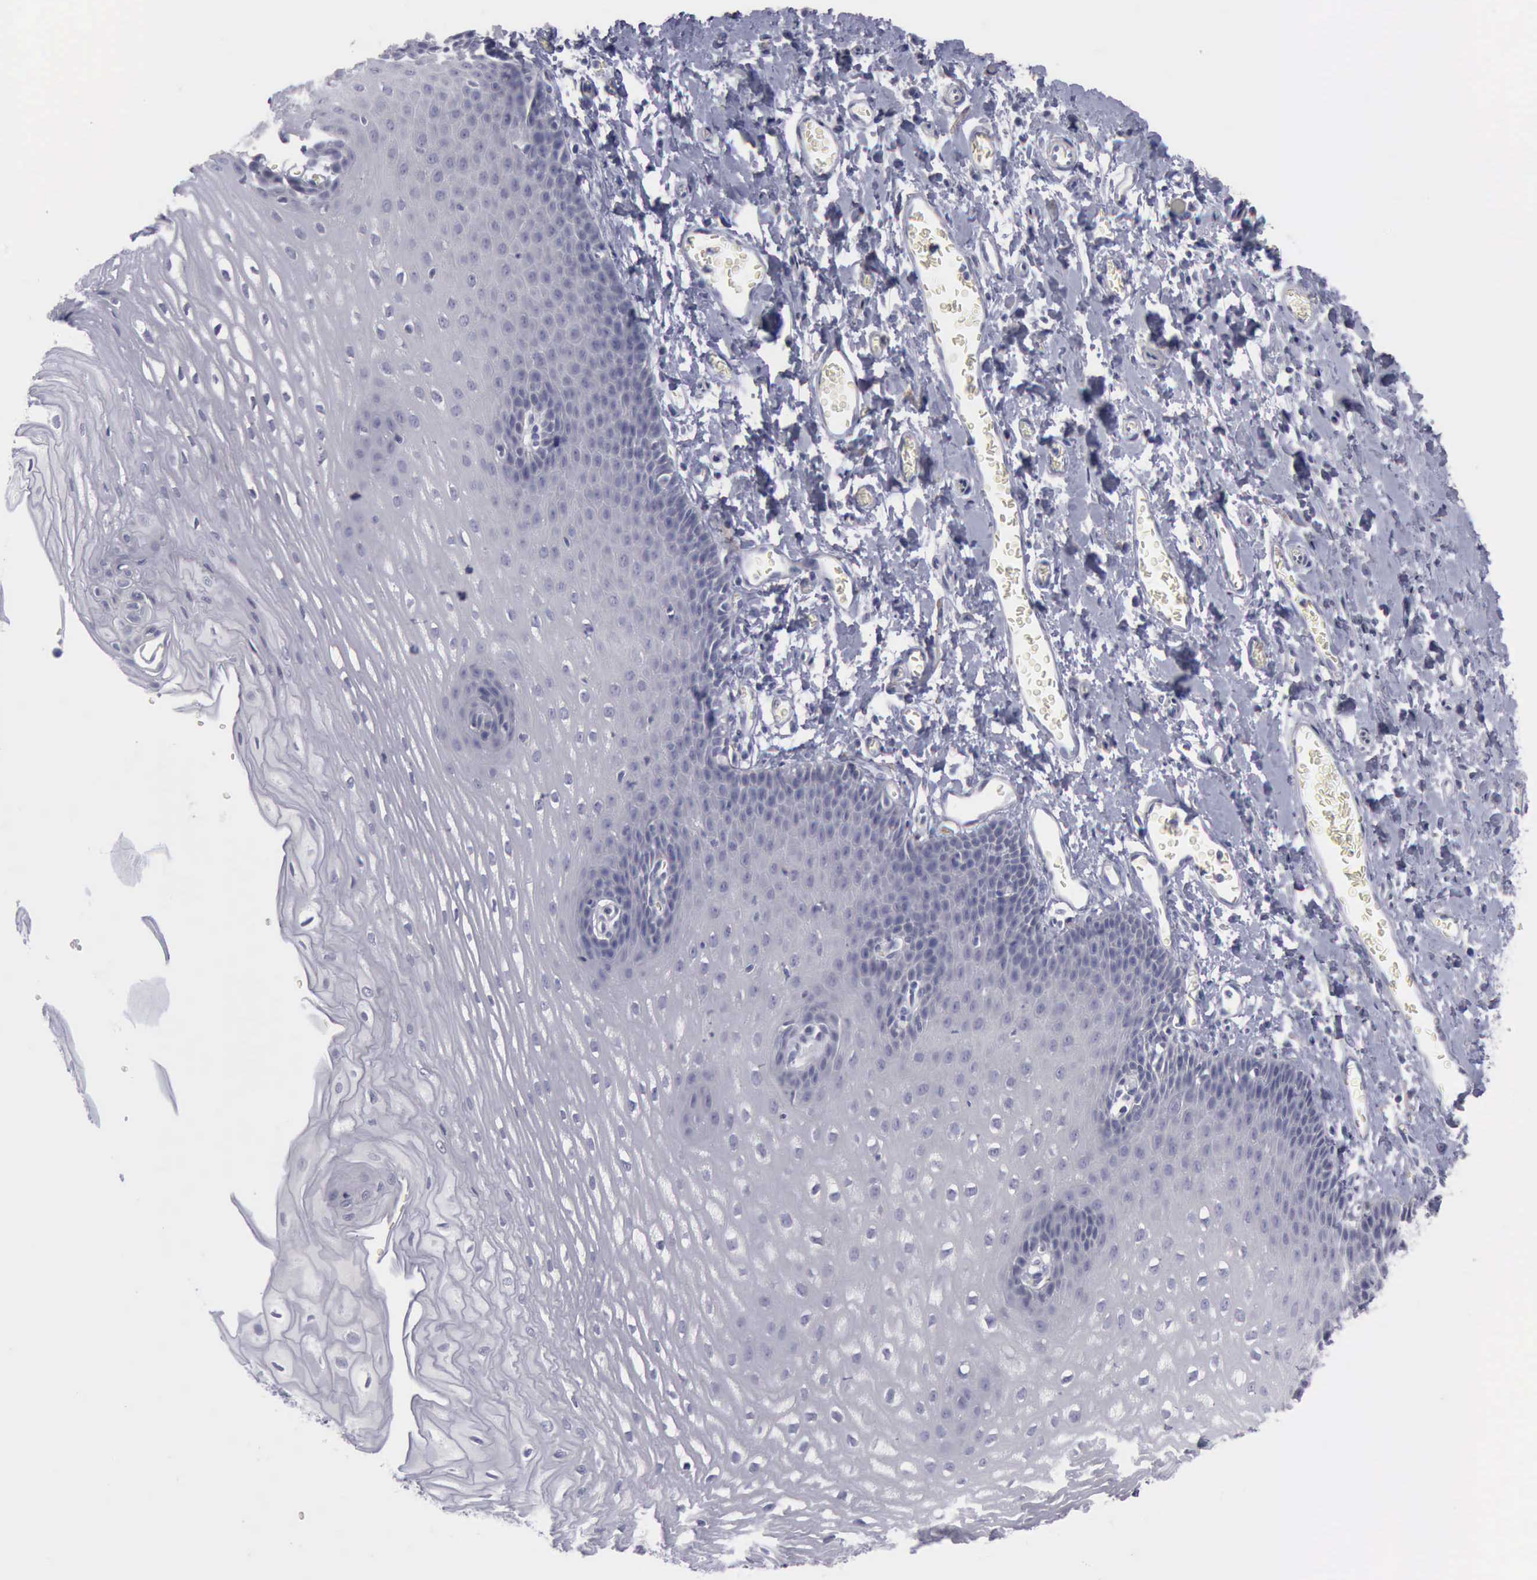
{"staining": {"intensity": "negative", "quantity": "none", "location": "none"}, "tissue": "esophagus", "cell_type": "Squamous epithelial cells", "image_type": "normal", "snomed": [{"axis": "morphology", "description": "Normal tissue, NOS"}, {"axis": "topography", "description": "Esophagus"}], "caption": "The image demonstrates no staining of squamous epithelial cells in normal esophagus.", "gene": "CDH2", "patient": {"sex": "male", "age": 70}}